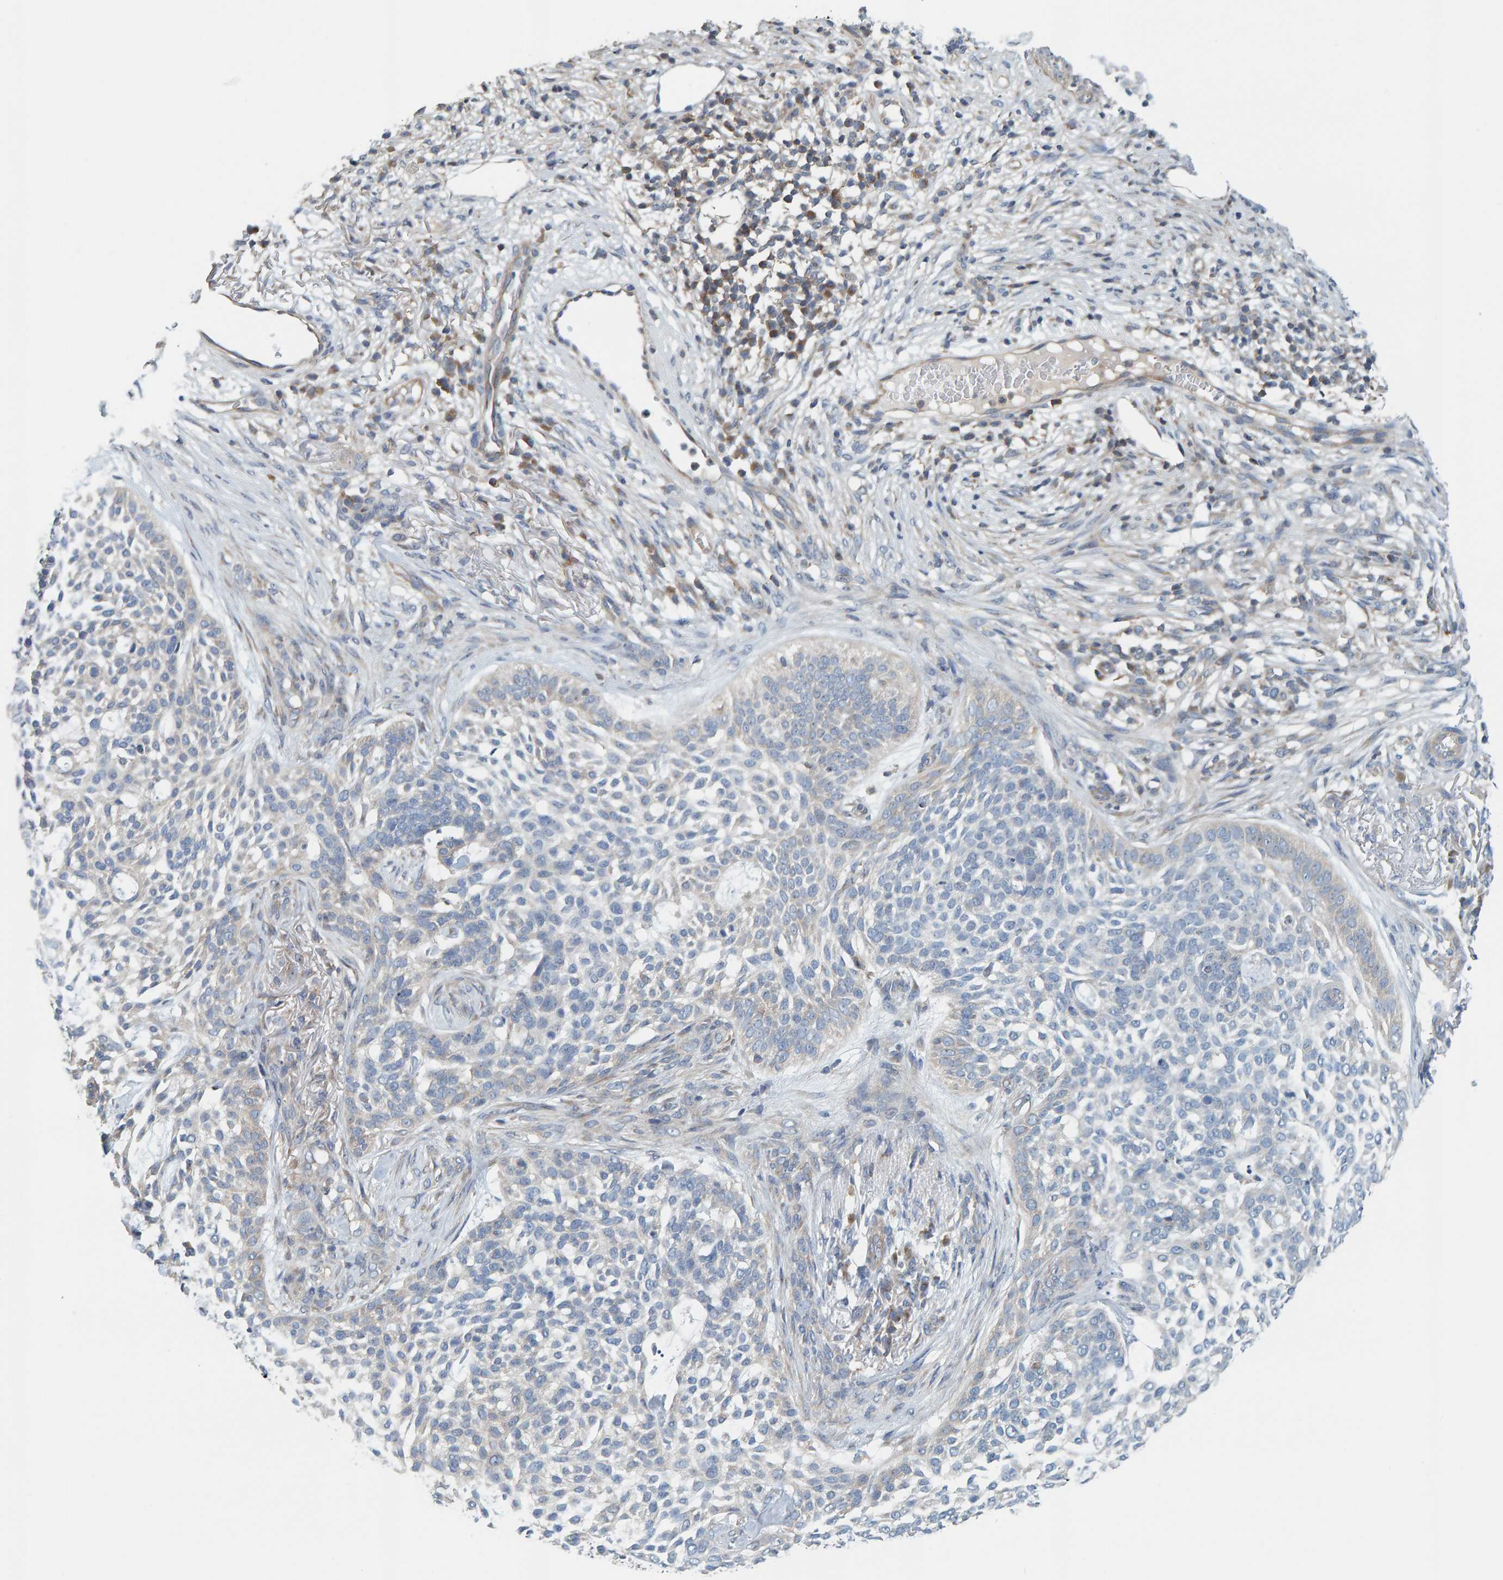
{"staining": {"intensity": "negative", "quantity": "none", "location": "none"}, "tissue": "skin cancer", "cell_type": "Tumor cells", "image_type": "cancer", "snomed": [{"axis": "morphology", "description": "Basal cell carcinoma"}, {"axis": "topography", "description": "Skin"}], "caption": "Image shows no significant protein staining in tumor cells of basal cell carcinoma (skin). (Brightfield microscopy of DAB immunohistochemistry at high magnification).", "gene": "CCM2", "patient": {"sex": "female", "age": 64}}